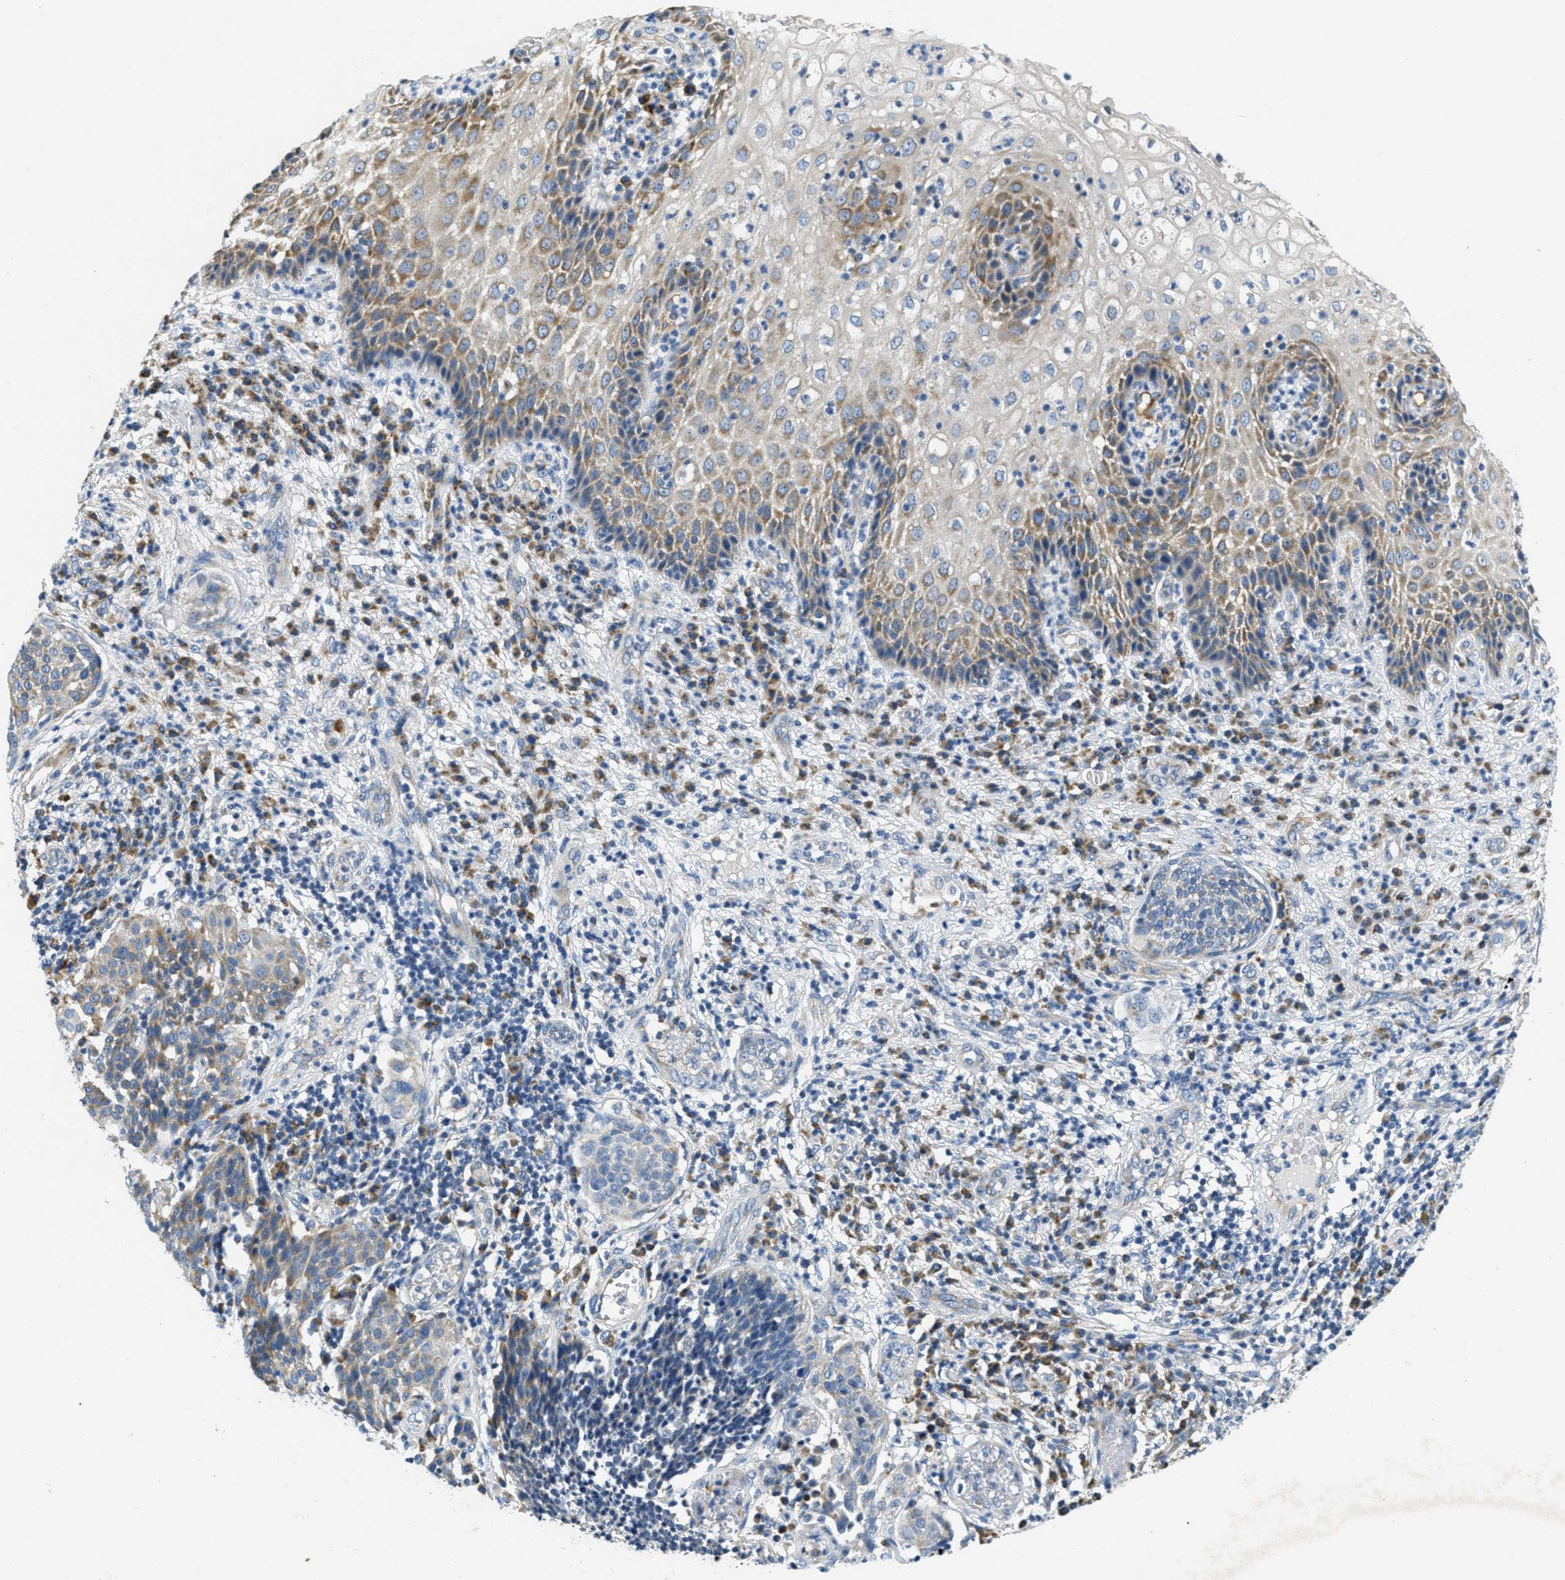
{"staining": {"intensity": "moderate", "quantity": "25%-75%", "location": "cytoplasmic/membranous"}, "tissue": "cervical cancer", "cell_type": "Tumor cells", "image_type": "cancer", "snomed": [{"axis": "morphology", "description": "Squamous cell carcinoma, NOS"}, {"axis": "topography", "description": "Cervix"}], "caption": "The photomicrograph reveals staining of squamous cell carcinoma (cervical), revealing moderate cytoplasmic/membranous protein staining (brown color) within tumor cells. (IHC, brightfield microscopy, high magnification).", "gene": "CA4", "patient": {"sex": "female", "age": 34}}